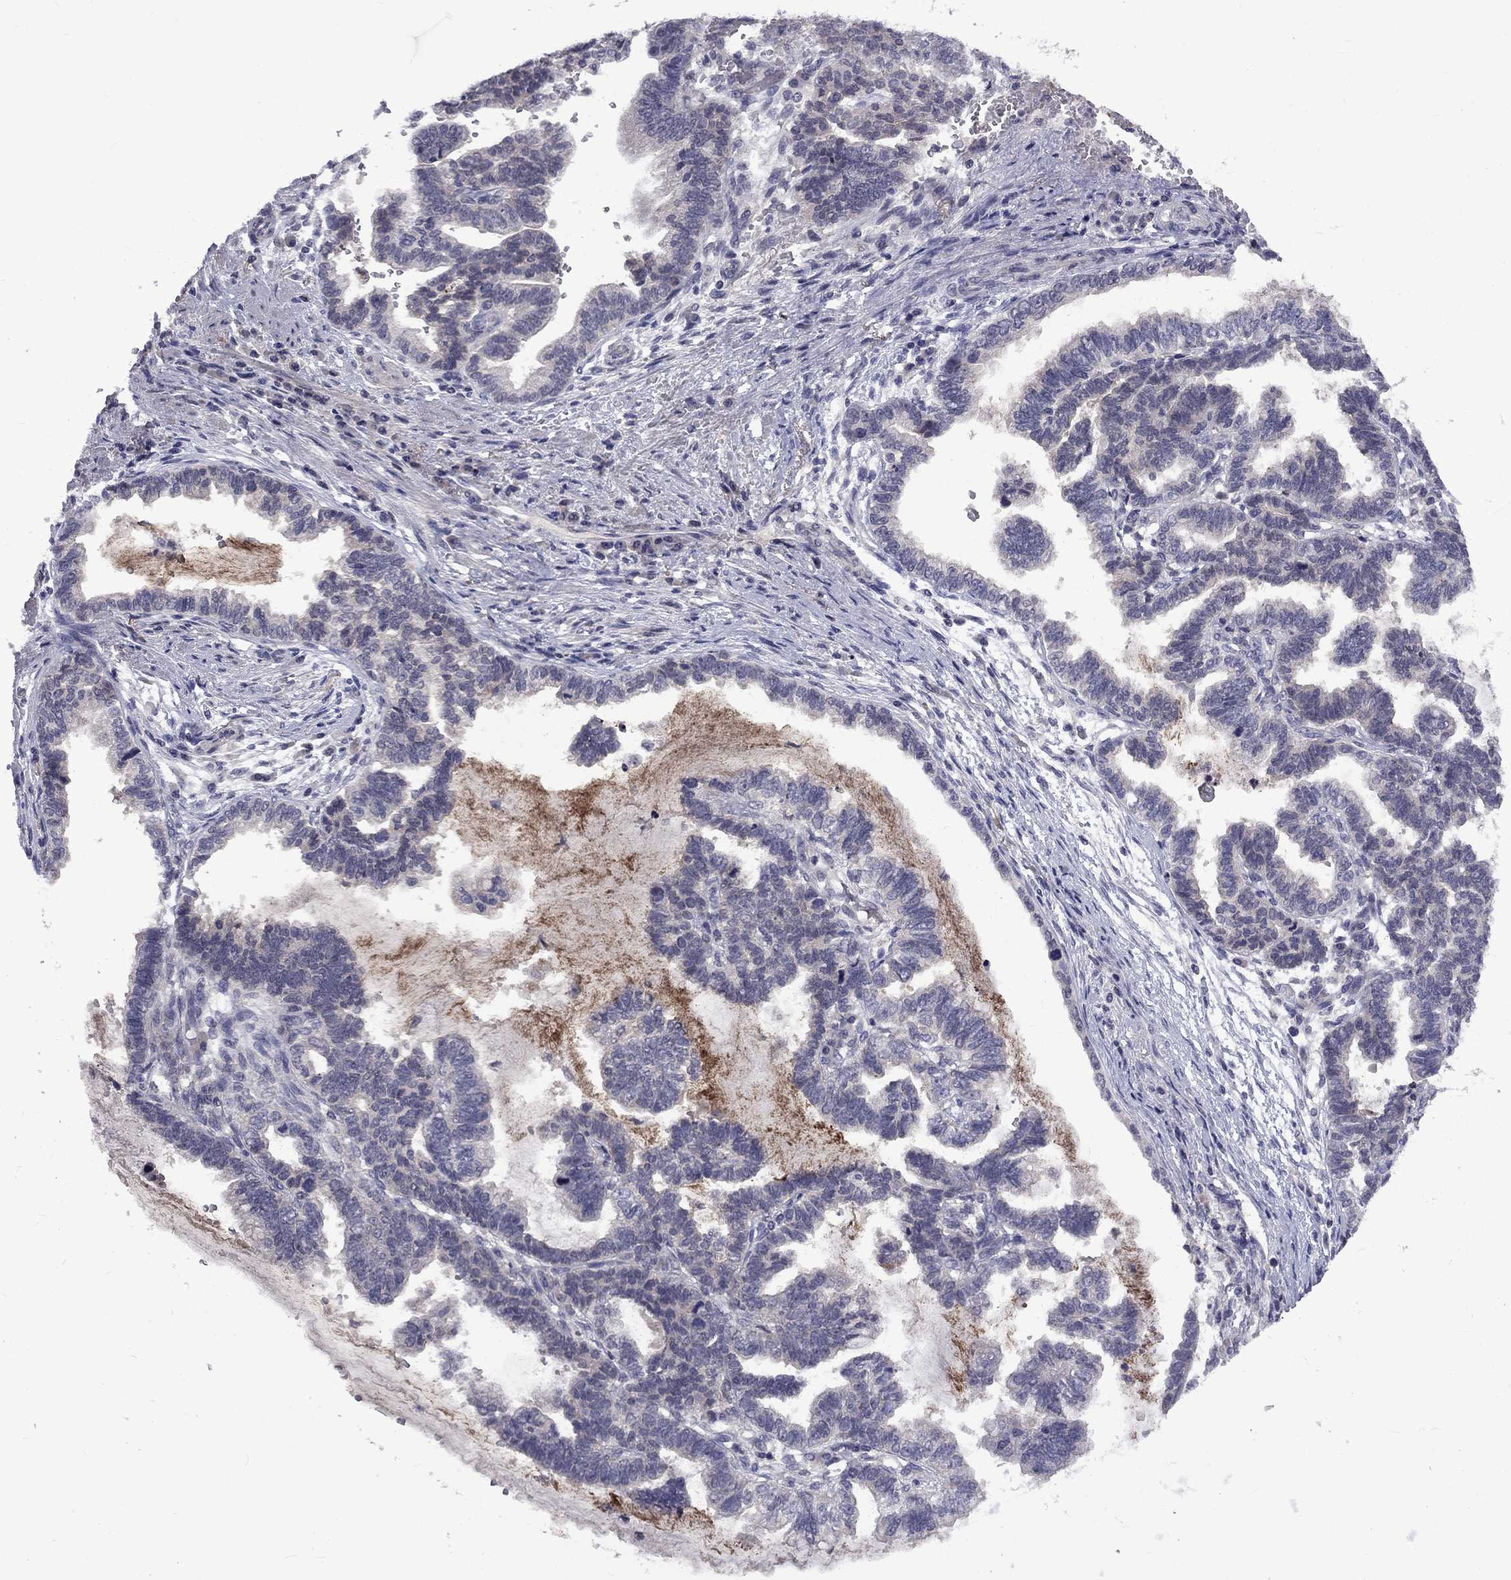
{"staining": {"intensity": "negative", "quantity": "none", "location": "none"}, "tissue": "stomach cancer", "cell_type": "Tumor cells", "image_type": "cancer", "snomed": [{"axis": "morphology", "description": "Adenocarcinoma, NOS"}, {"axis": "topography", "description": "Stomach"}], "caption": "Stomach cancer (adenocarcinoma) stained for a protein using immunohistochemistry demonstrates no positivity tumor cells.", "gene": "SNTA1", "patient": {"sex": "male", "age": 83}}